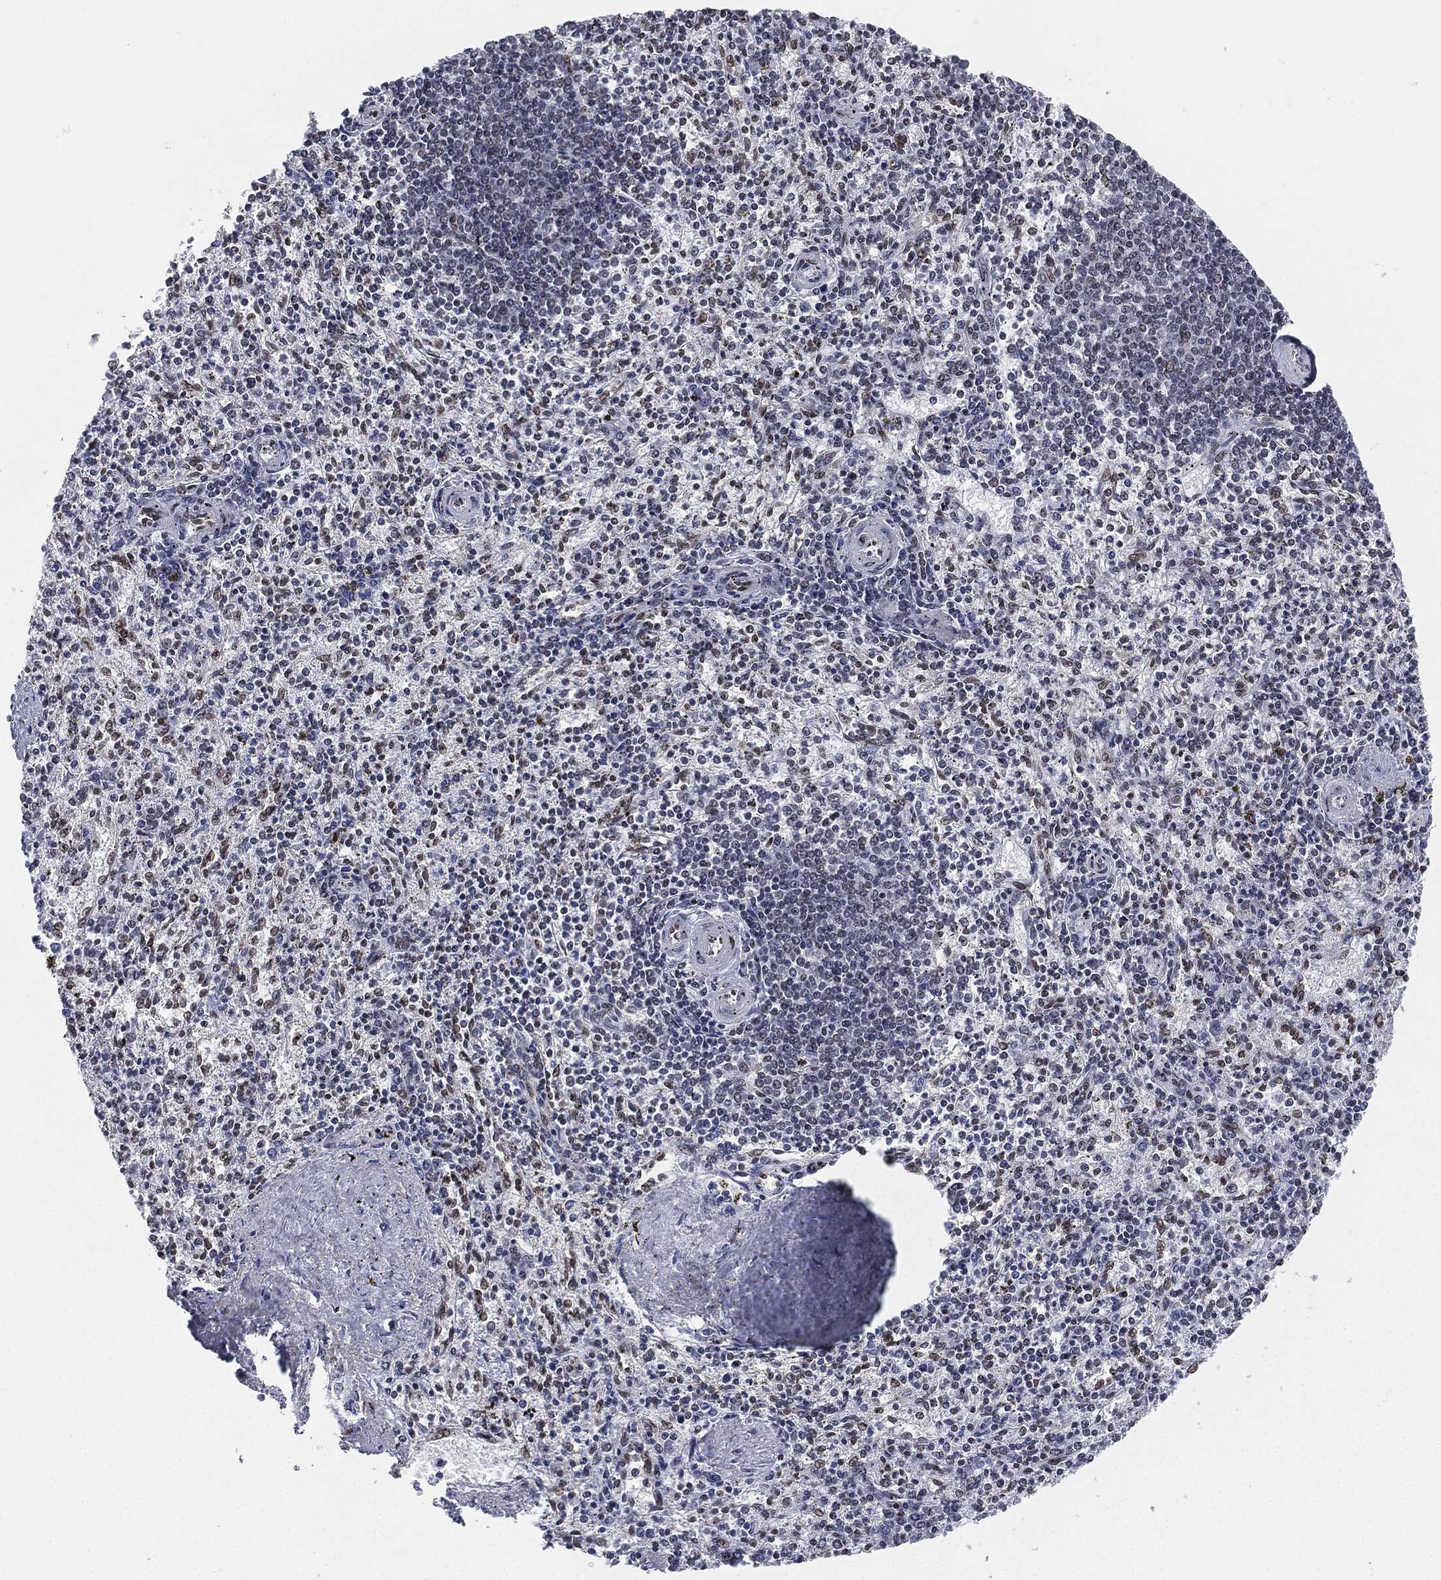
{"staining": {"intensity": "moderate", "quantity": "<25%", "location": "nuclear"}, "tissue": "spleen", "cell_type": "Cells in red pulp", "image_type": "normal", "snomed": [{"axis": "morphology", "description": "Normal tissue, NOS"}, {"axis": "topography", "description": "Spleen"}], "caption": "Moderate nuclear positivity for a protein is identified in about <25% of cells in red pulp of unremarkable spleen using immunohistochemistry.", "gene": "FUBP3", "patient": {"sex": "female", "age": 37}}